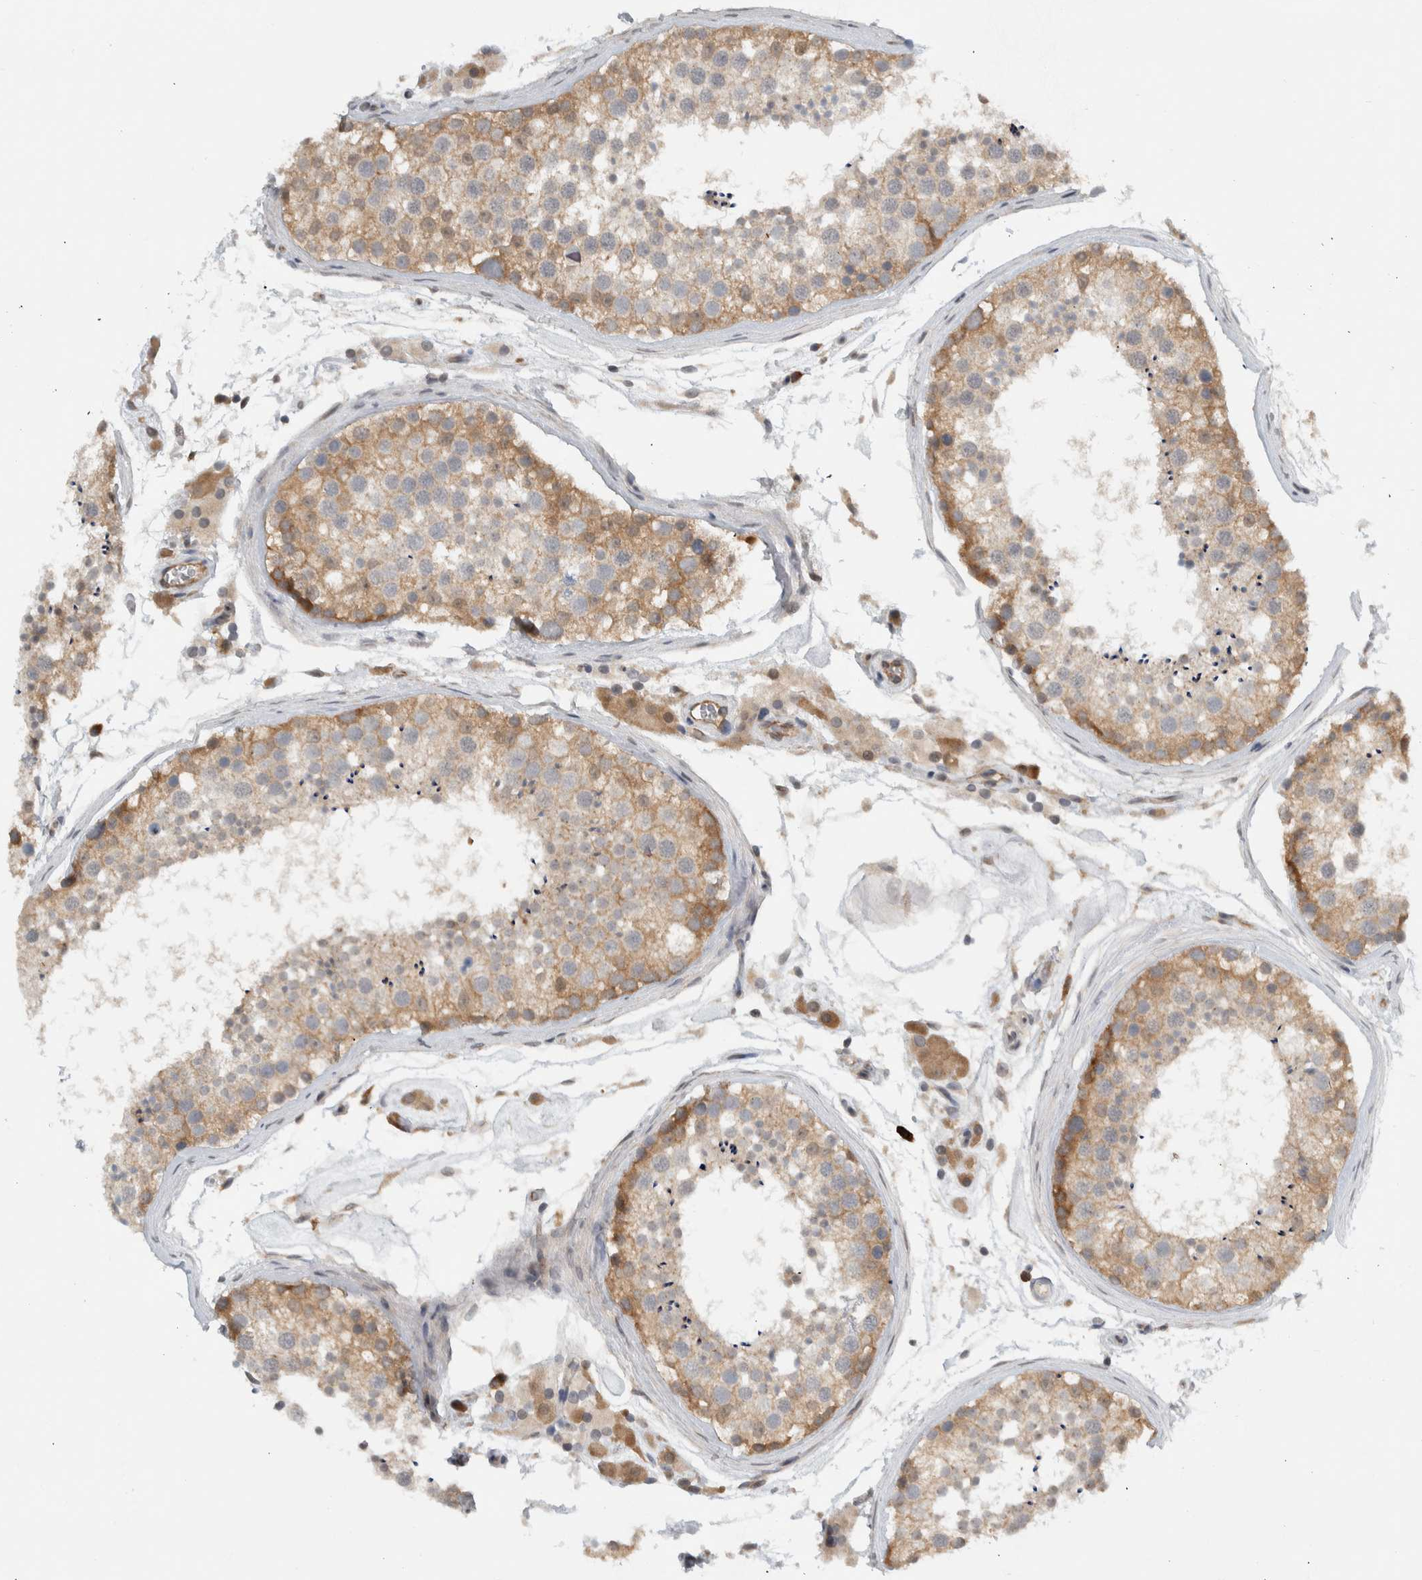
{"staining": {"intensity": "moderate", "quantity": ">75%", "location": "cytoplasmic/membranous"}, "tissue": "testis", "cell_type": "Cells in seminiferous ducts", "image_type": "normal", "snomed": [{"axis": "morphology", "description": "Normal tissue, NOS"}, {"axis": "topography", "description": "Testis"}], "caption": "Protein analysis of benign testis shows moderate cytoplasmic/membranous expression in approximately >75% of cells in seminiferous ducts.", "gene": "CCDC43", "patient": {"sex": "male", "age": 46}}